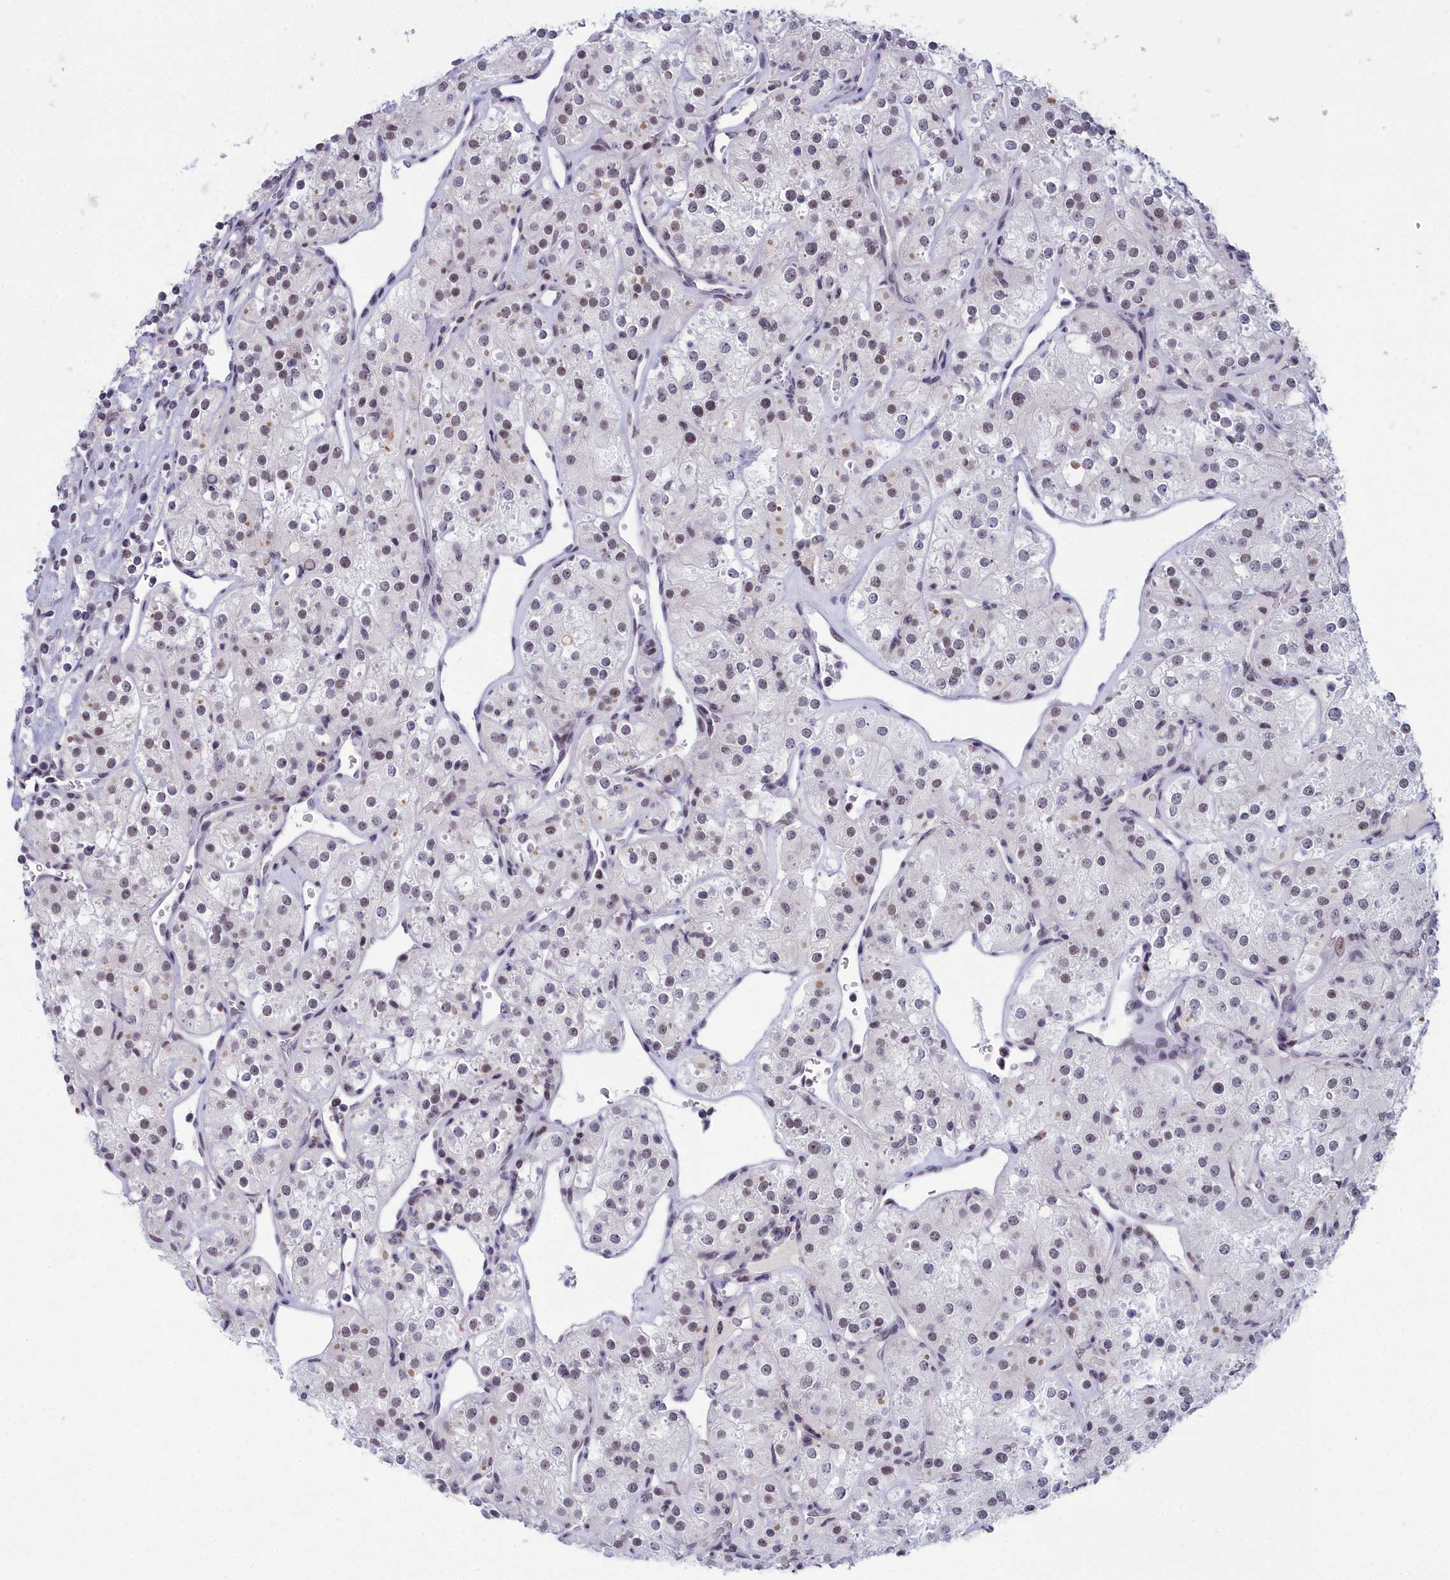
{"staining": {"intensity": "weak", "quantity": "25%-75%", "location": "nuclear"}, "tissue": "renal cancer", "cell_type": "Tumor cells", "image_type": "cancer", "snomed": [{"axis": "morphology", "description": "Adenocarcinoma, NOS"}, {"axis": "topography", "description": "Kidney"}], "caption": "This is a histology image of immunohistochemistry staining of renal cancer, which shows weak staining in the nuclear of tumor cells.", "gene": "CCDC97", "patient": {"sex": "male", "age": 77}}